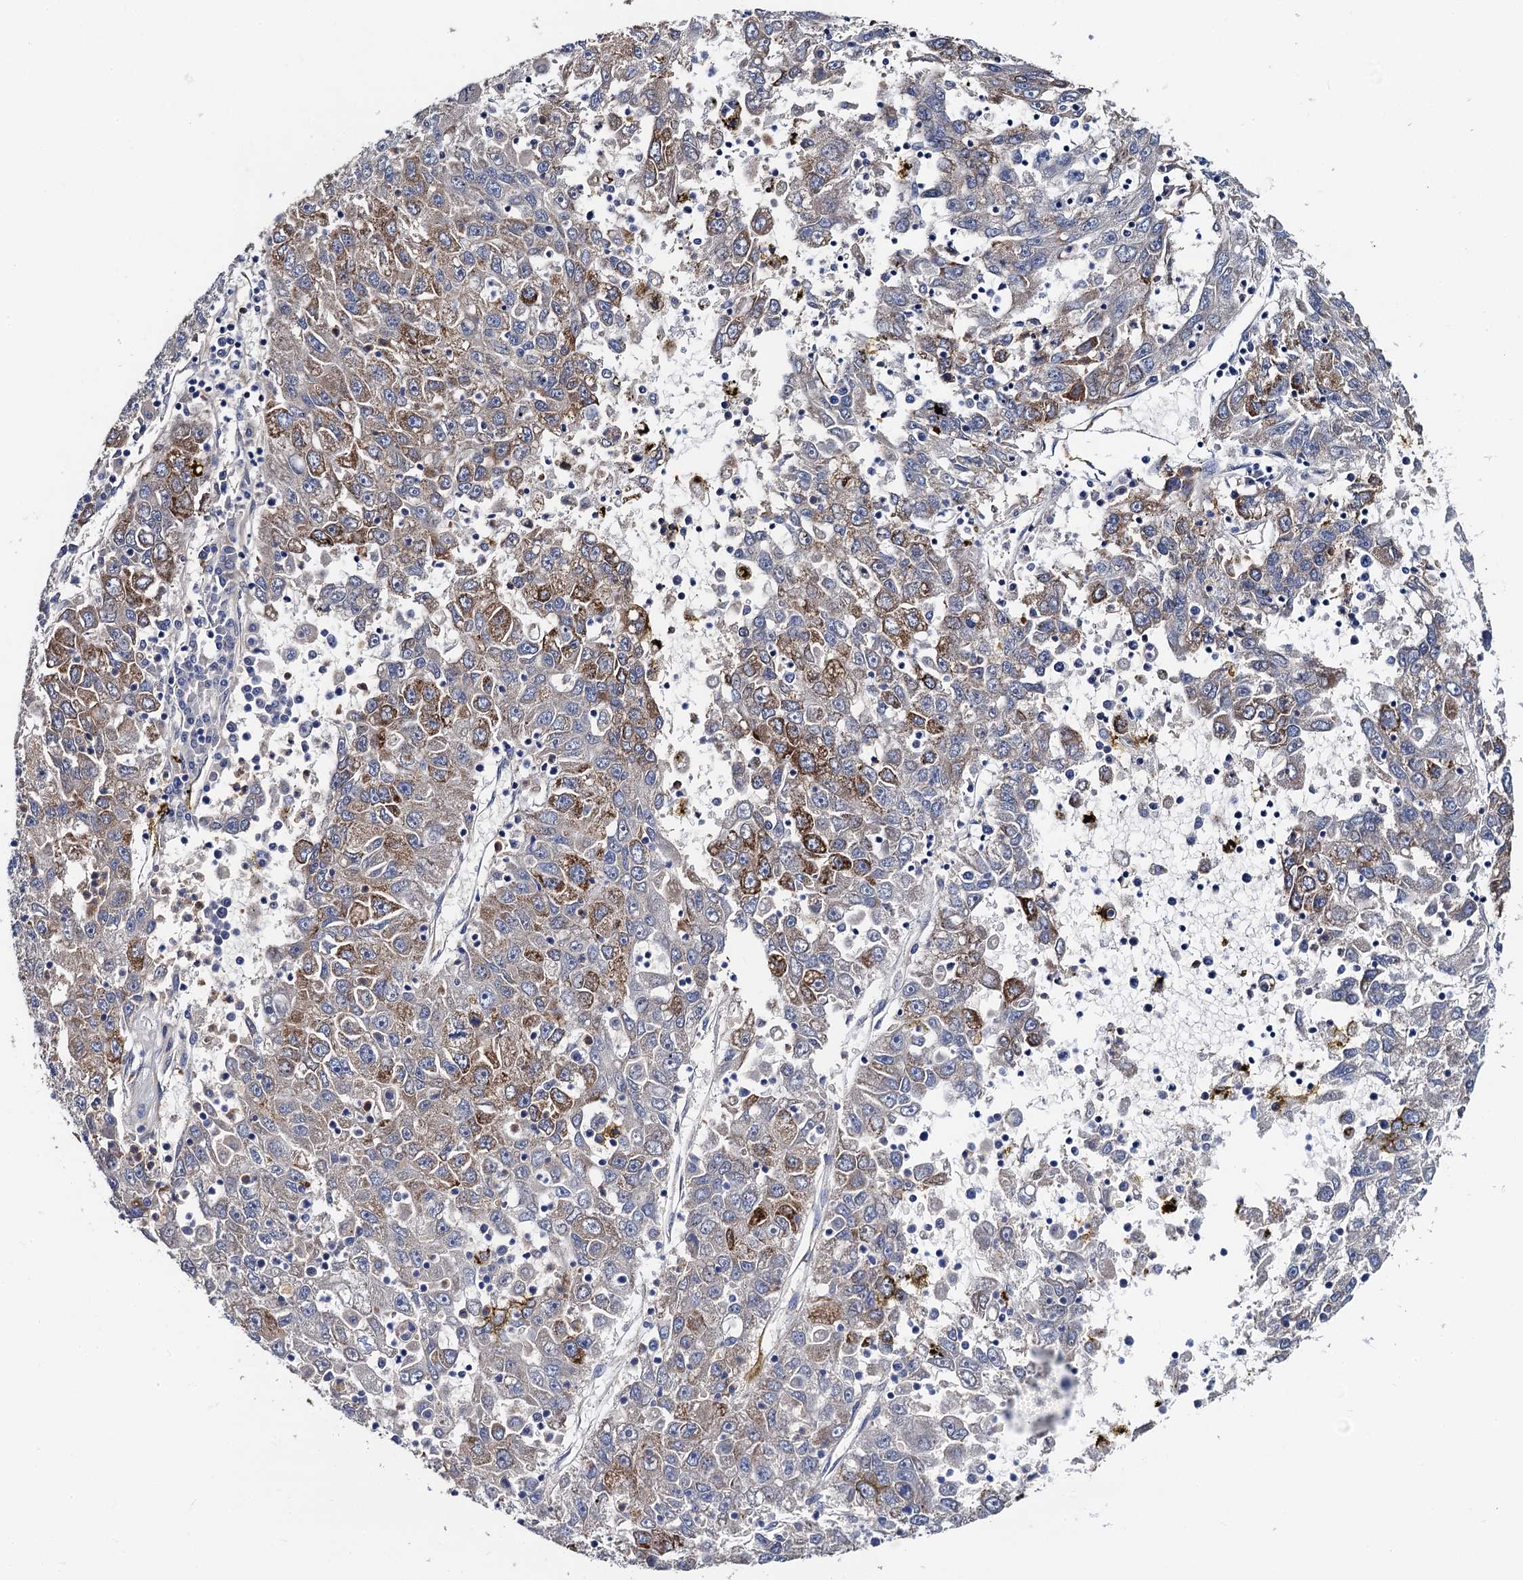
{"staining": {"intensity": "moderate", "quantity": "<25%", "location": "cytoplasmic/membranous"}, "tissue": "liver cancer", "cell_type": "Tumor cells", "image_type": "cancer", "snomed": [{"axis": "morphology", "description": "Carcinoma, Hepatocellular, NOS"}, {"axis": "topography", "description": "Liver"}], "caption": "IHC (DAB) staining of human liver cancer (hepatocellular carcinoma) displays moderate cytoplasmic/membranous protein staining in approximately <25% of tumor cells.", "gene": "FREM3", "patient": {"sex": "male", "age": 49}}